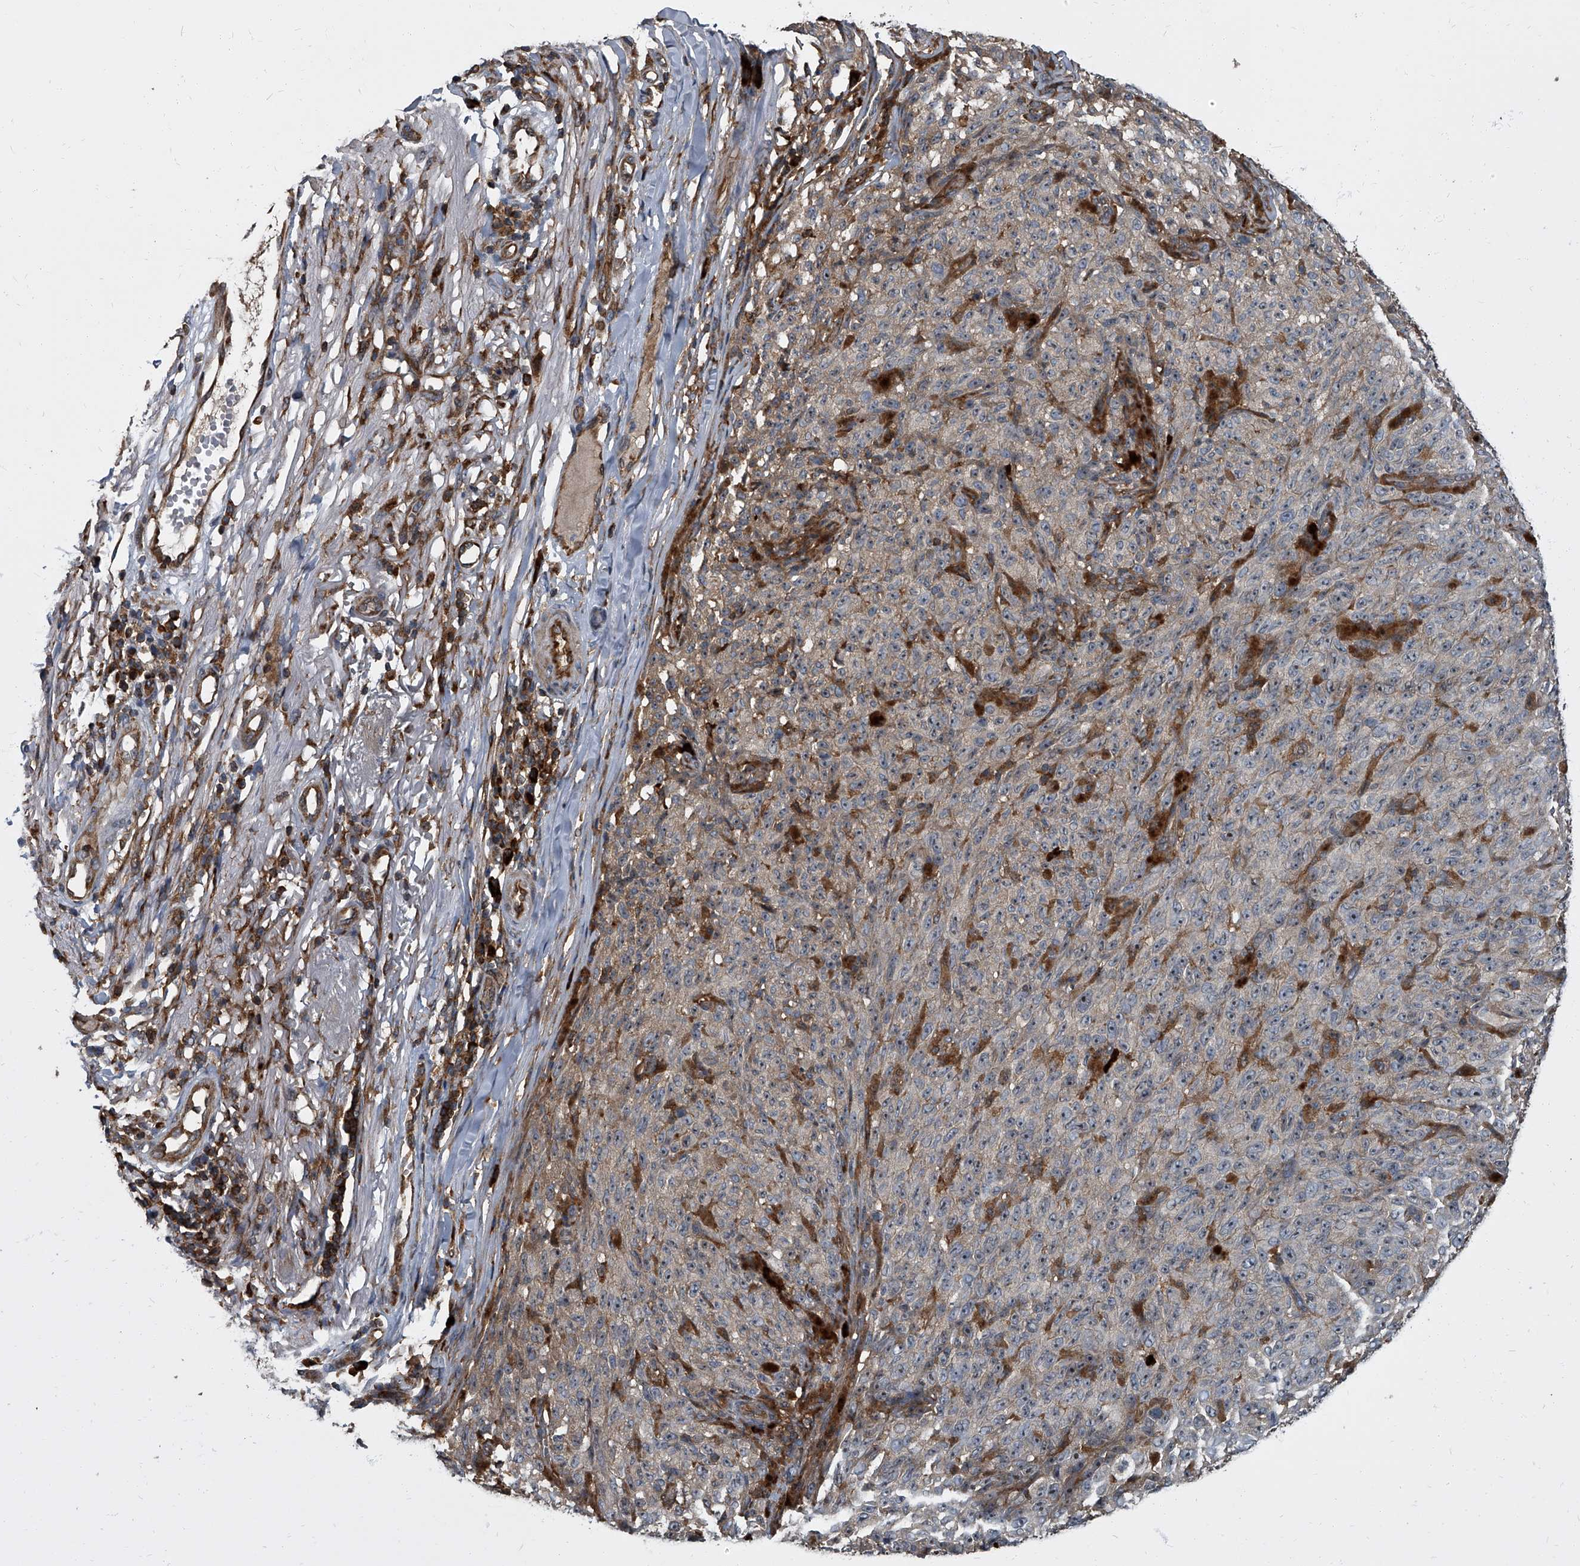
{"staining": {"intensity": "weak", "quantity": "<25%", "location": "cytoplasmic/membranous"}, "tissue": "melanoma", "cell_type": "Tumor cells", "image_type": "cancer", "snomed": [{"axis": "morphology", "description": "Malignant melanoma, NOS"}, {"axis": "topography", "description": "Skin"}], "caption": "Image shows no protein positivity in tumor cells of malignant melanoma tissue.", "gene": "CDV3", "patient": {"sex": "female", "age": 82}}